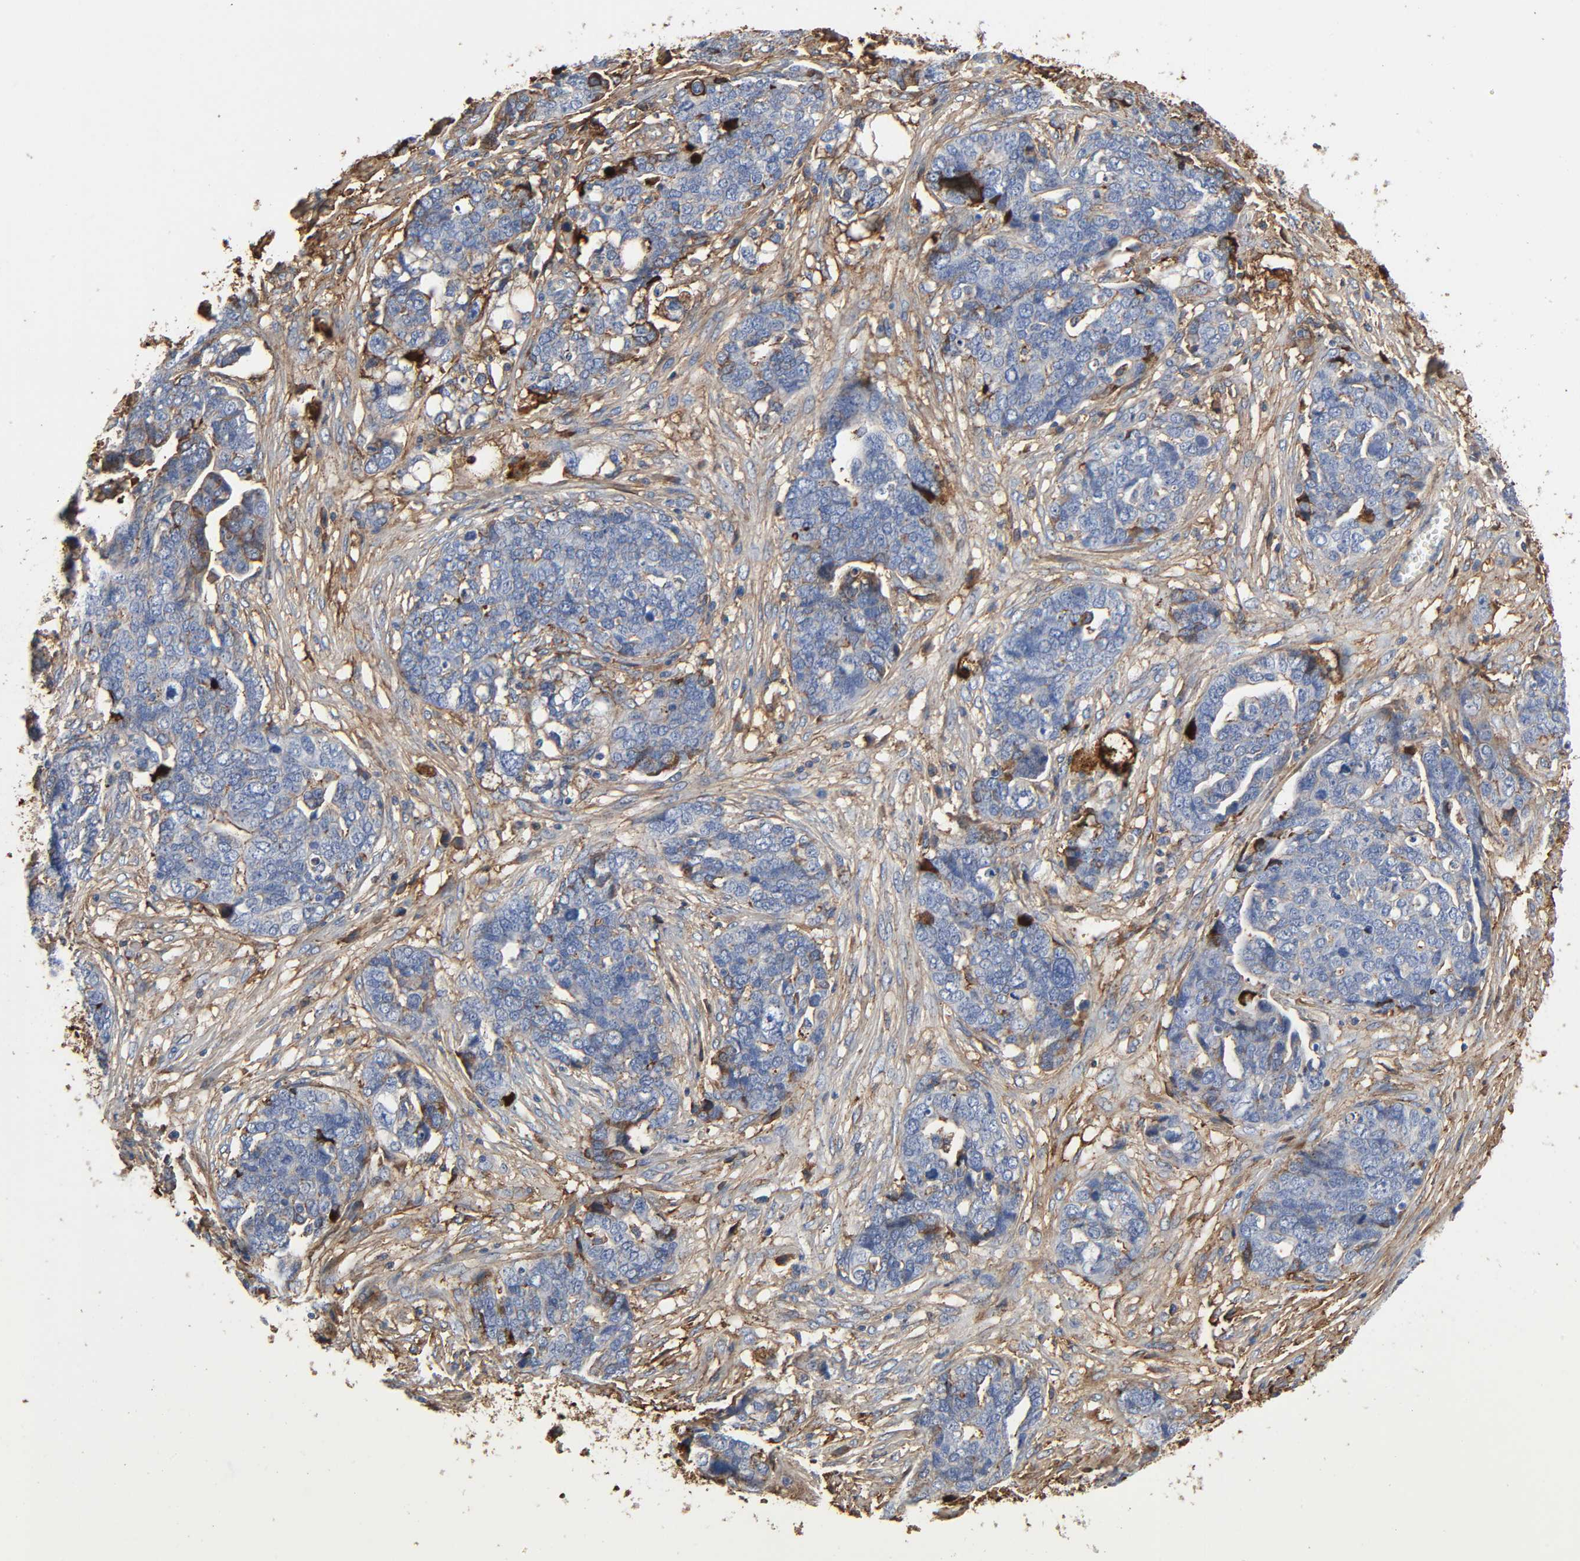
{"staining": {"intensity": "strong", "quantity": "<25%", "location": "cytoplasmic/membranous"}, "tissue": "ovarian cancer", "cell_type": "Tumor cells", "image_type": "cancer", "snomed": [{"axis": "morphology", "description": "Normal tissue, NOS"}, {"axis": "morphology", "description": "Cystadenocarcinoma, serous, NOS"}, {"axis": "topography", "description": "Fallopian tube"}, {"axis": "topography", "description": "Ovary"}], "caption": "A micrograph of serous cystadenocarcinoma (ovarian) stained for a protein exhibits strong cytoplasmic/membranous brown staining in tumor cells.", "gene": "C3", "patient": {"sex": "female", "age": 56}}